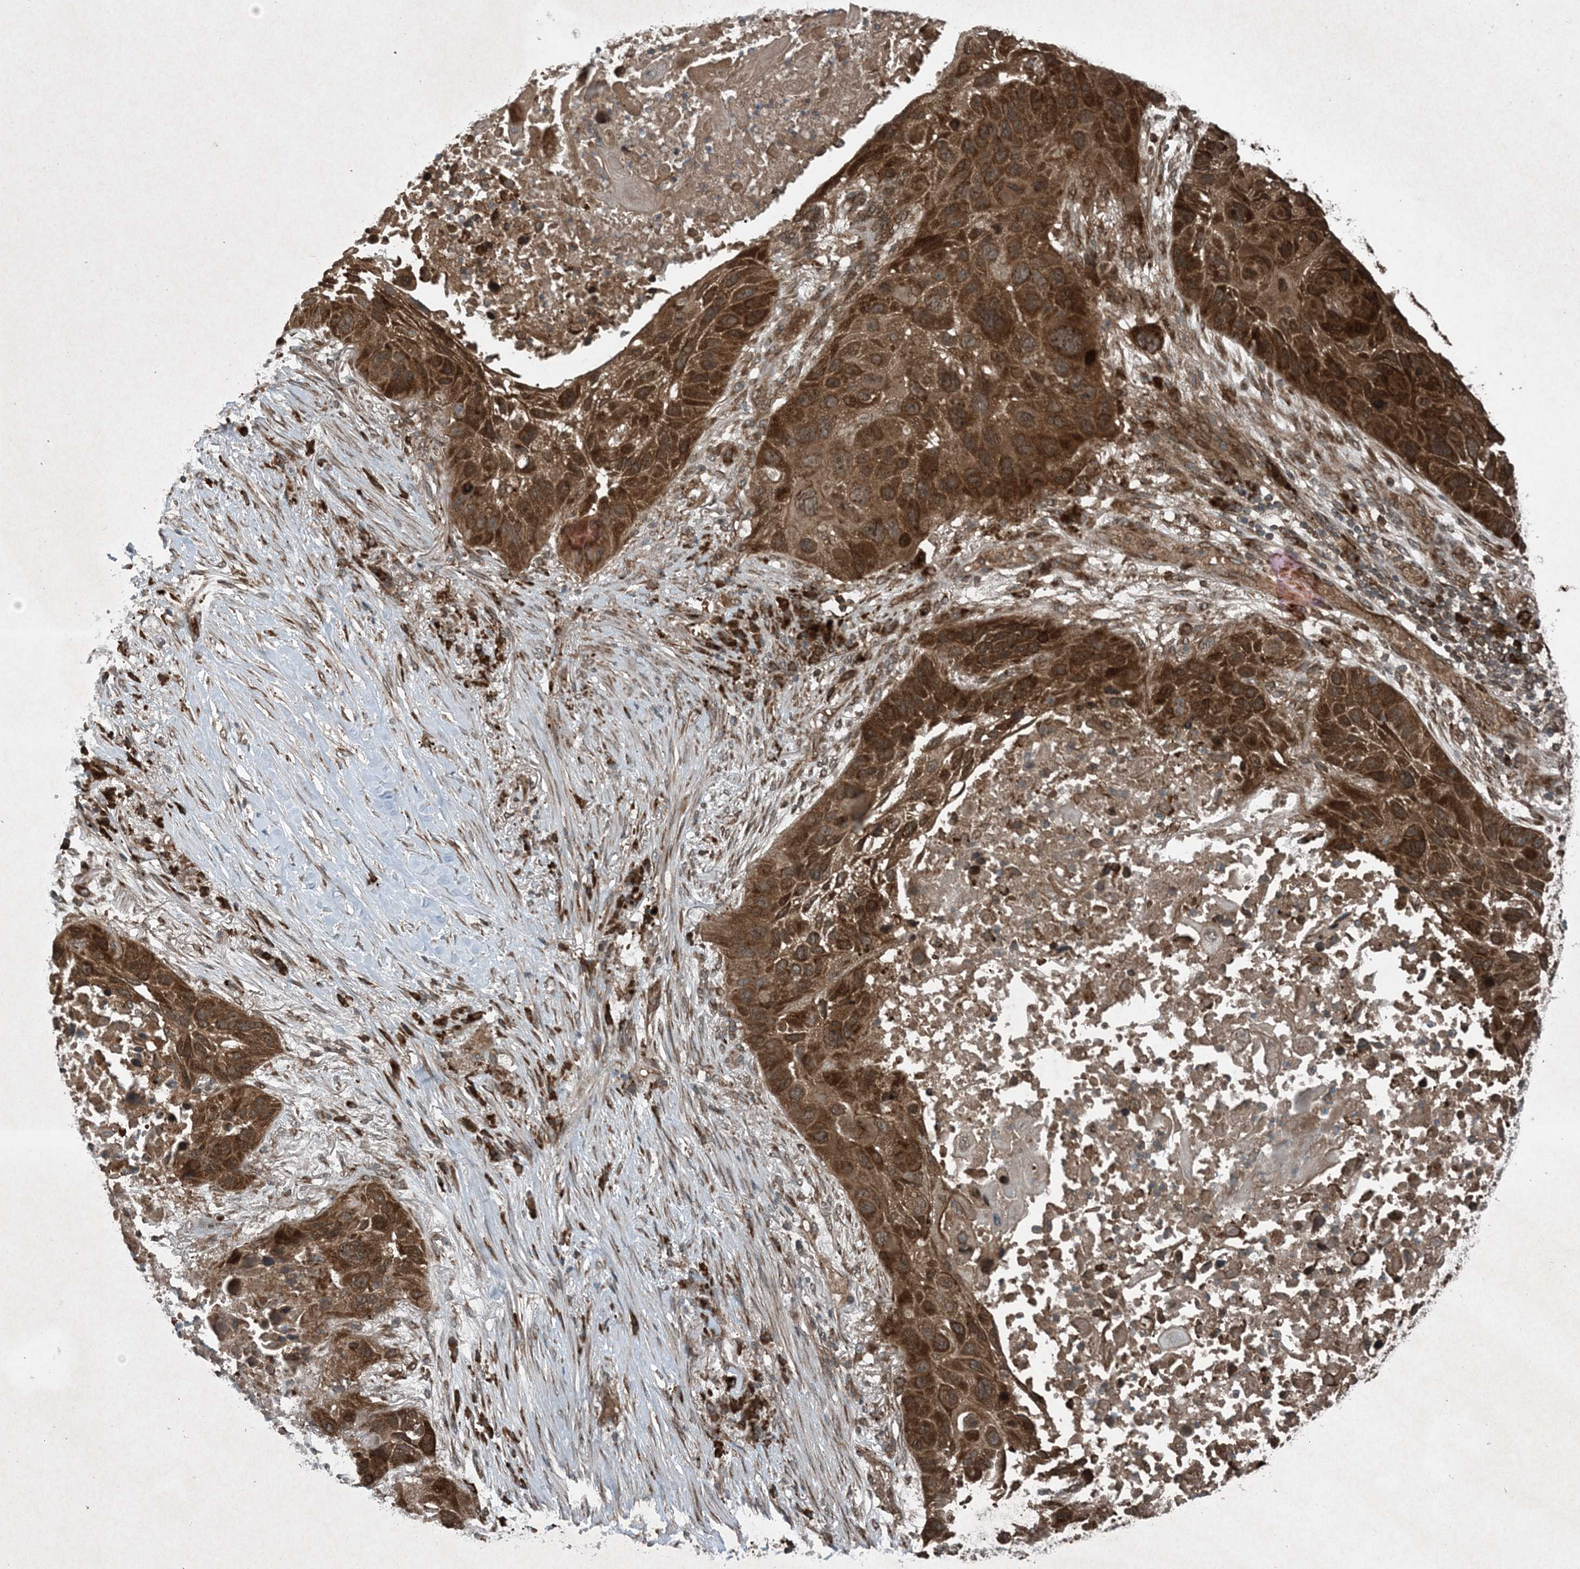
{"staining": {"intensity": "strong", "quantity": ">75%", "location": "cytoplasmic/membranous"}, "tissue": "lung cancer", "cell_type": "Tumor cells", "image_type": "cancer", "snomed": [{"axis": "morphology", "description": "Squamous cell carcinoma, NOS"}, {"axis": "topography", "description": "Lung"}], "caption": "About >75% of tumor cells in human lung cancer demonstrate strong cytoplasmic/membranous protein positivity as visualized by brown immunohistochemical staining.", "gene": "GNG5", "patient": {"sex": "male", "age": 57}}